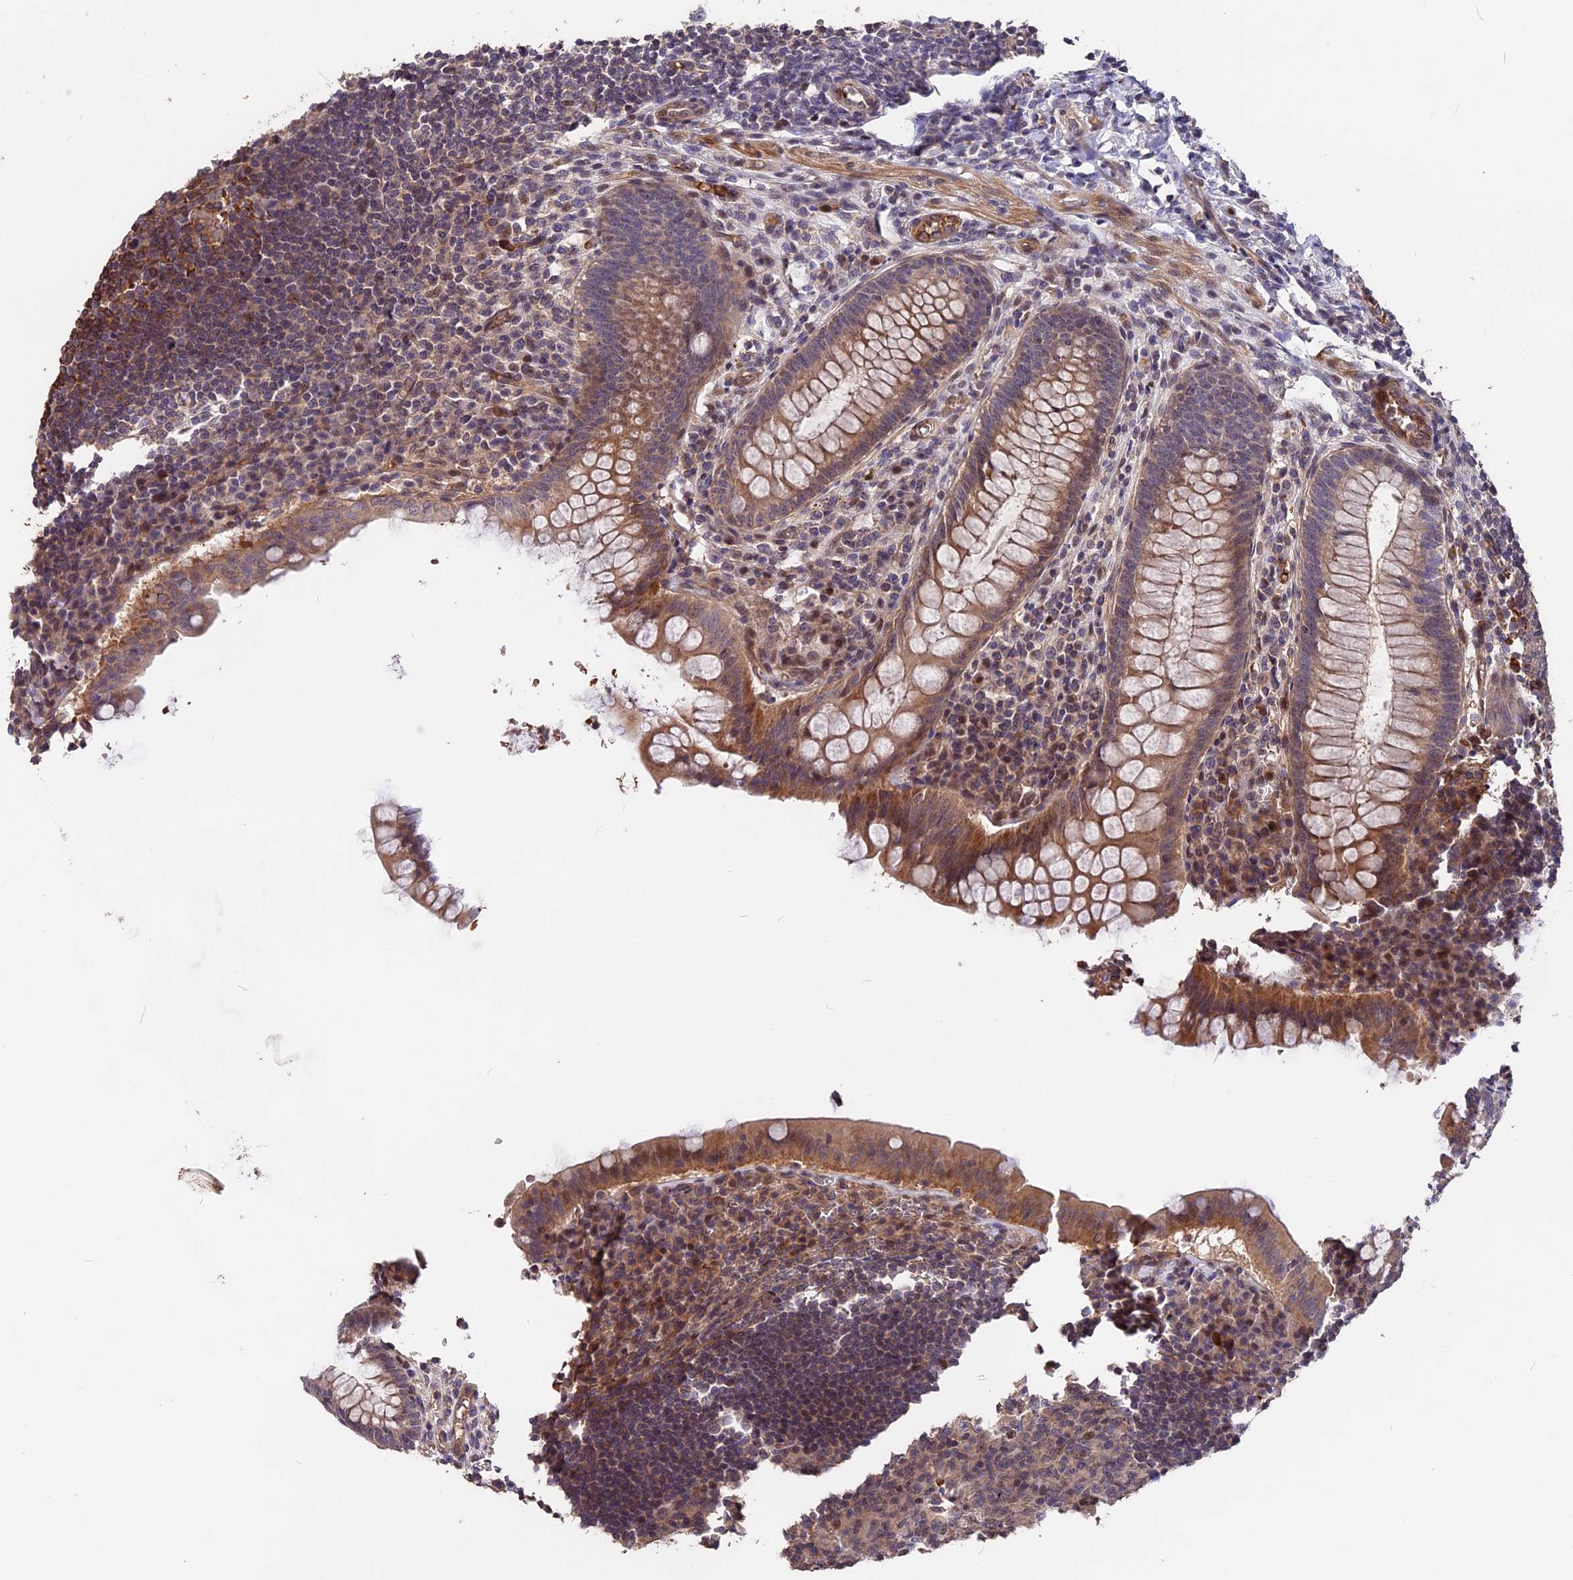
{"staining": {"intensity": "moderate", "quantity": ">75%", "location": "cytoplasmic/membranous"}, "tissue": "appendix", "cell_type": "Glandular cells", "image_type": "normal", "snomed": [{"axis": "morphology", "description": "Normal tissue, NOS"}, {"axis": "topography", "description": "Appendix"}], "caption": "DAB (3,3'-diaminobenzidine) immunohistochemical staining of normal appendix displays moderate cytoplasmic/membranous protein positivity in approximately >75% of glandular cells.", "gene": "ZC3H10", "patient": {"sex": "female", "age": 33}}